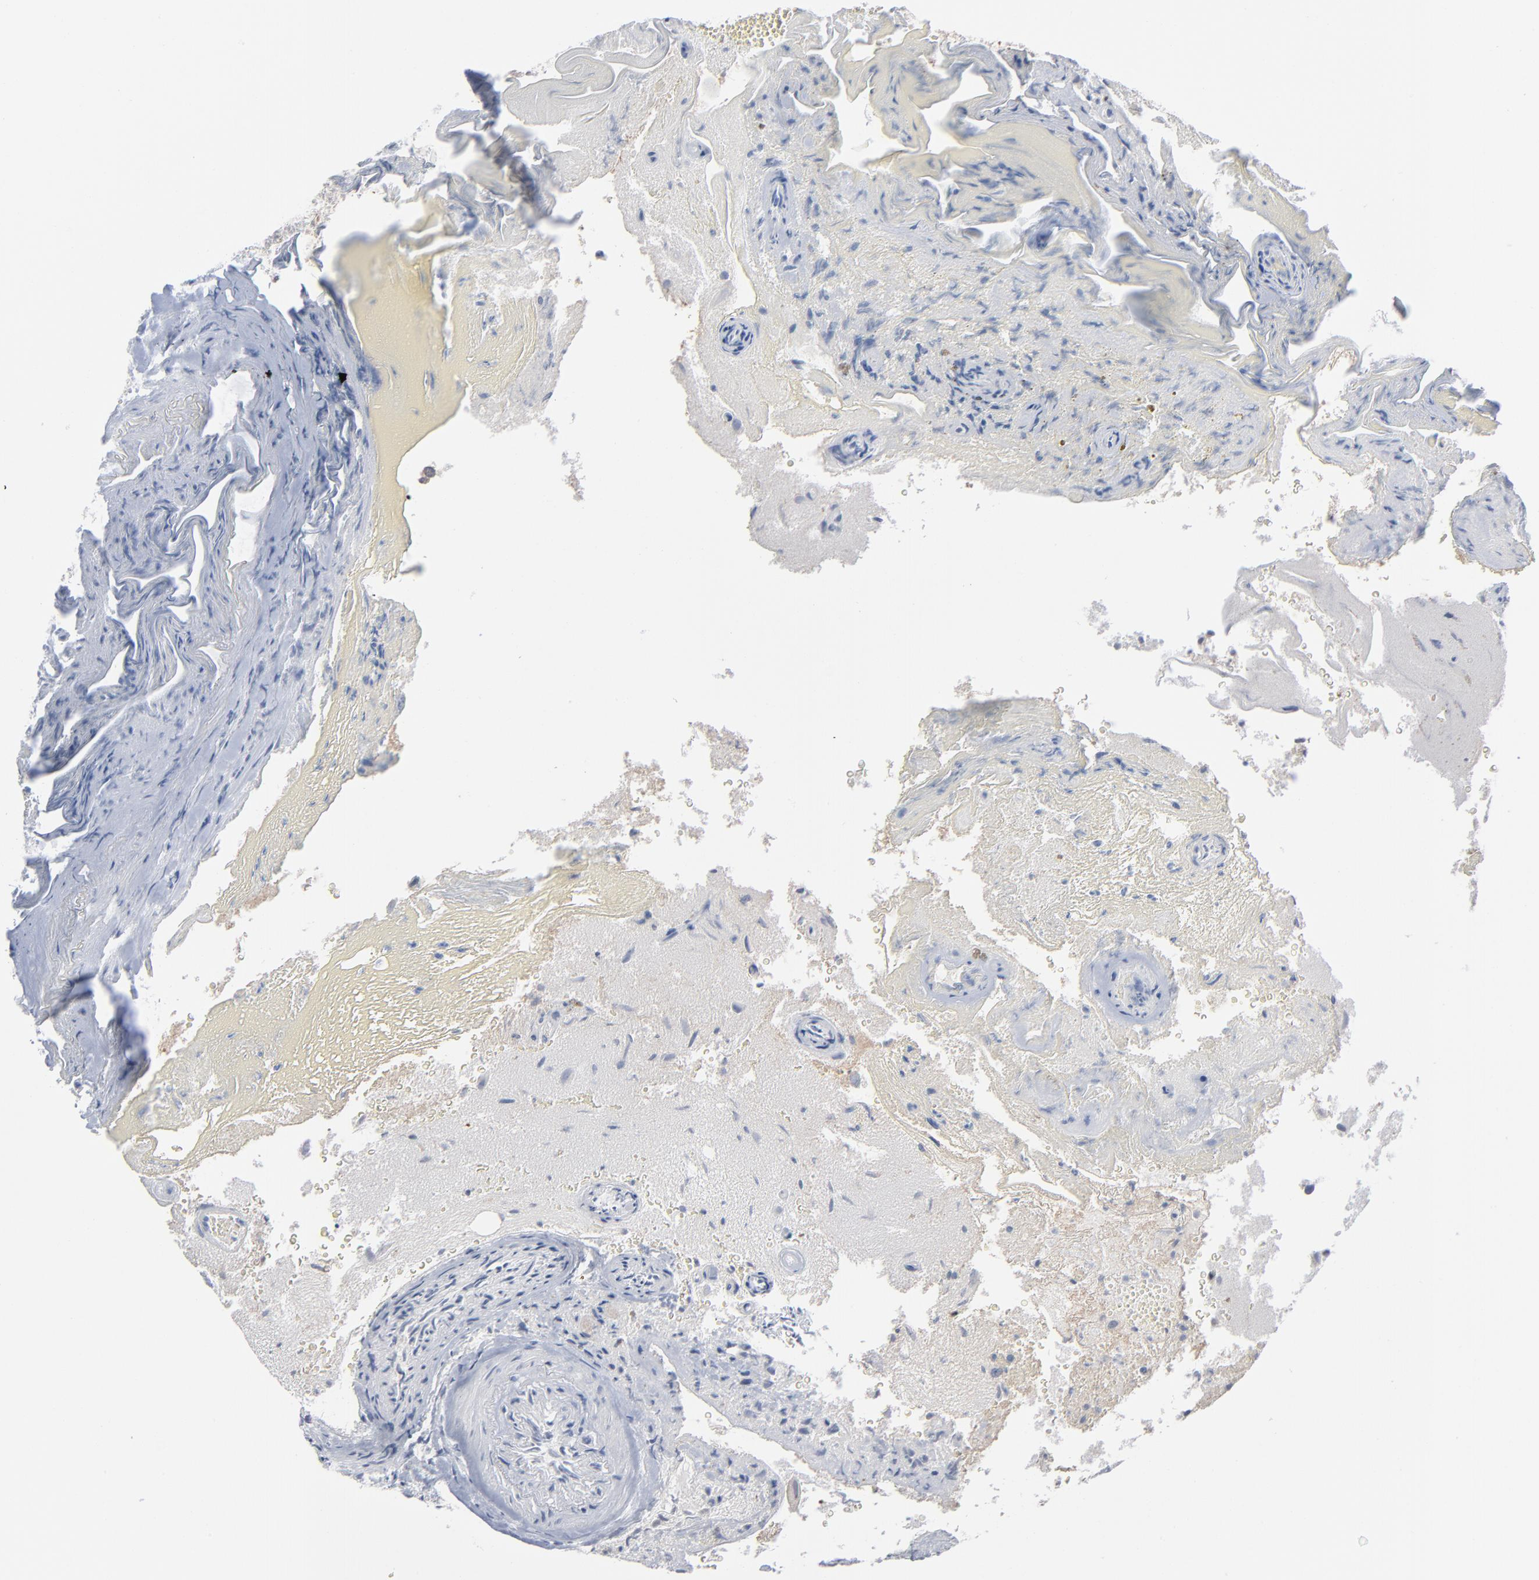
{"staining": {"intensity": "weak", "quantity": "<25%", "location": "nuclear"}, "tissue": "glioma", "cell_type": "Tumor cells", "image_type": "cancer", "snomed": [{"axis": "morphology", "description": "Normal tissue, NOS"}, {"axis": "morphology", "description": "Glioma, malignant, High grade"}, {"axis": "topography", "description": "Cerebral cortex"}], "caption": "The micrograph reveals no significant positivity in tumor cells of malignant glioma (high-grade). (Brightfield microscopy of DAB (3,3'-diaminobenzidine) immunohistochemistry at high magnification).", "gene": "MPHOSPH6", "patient": {"sex": "male", "age": 75}}